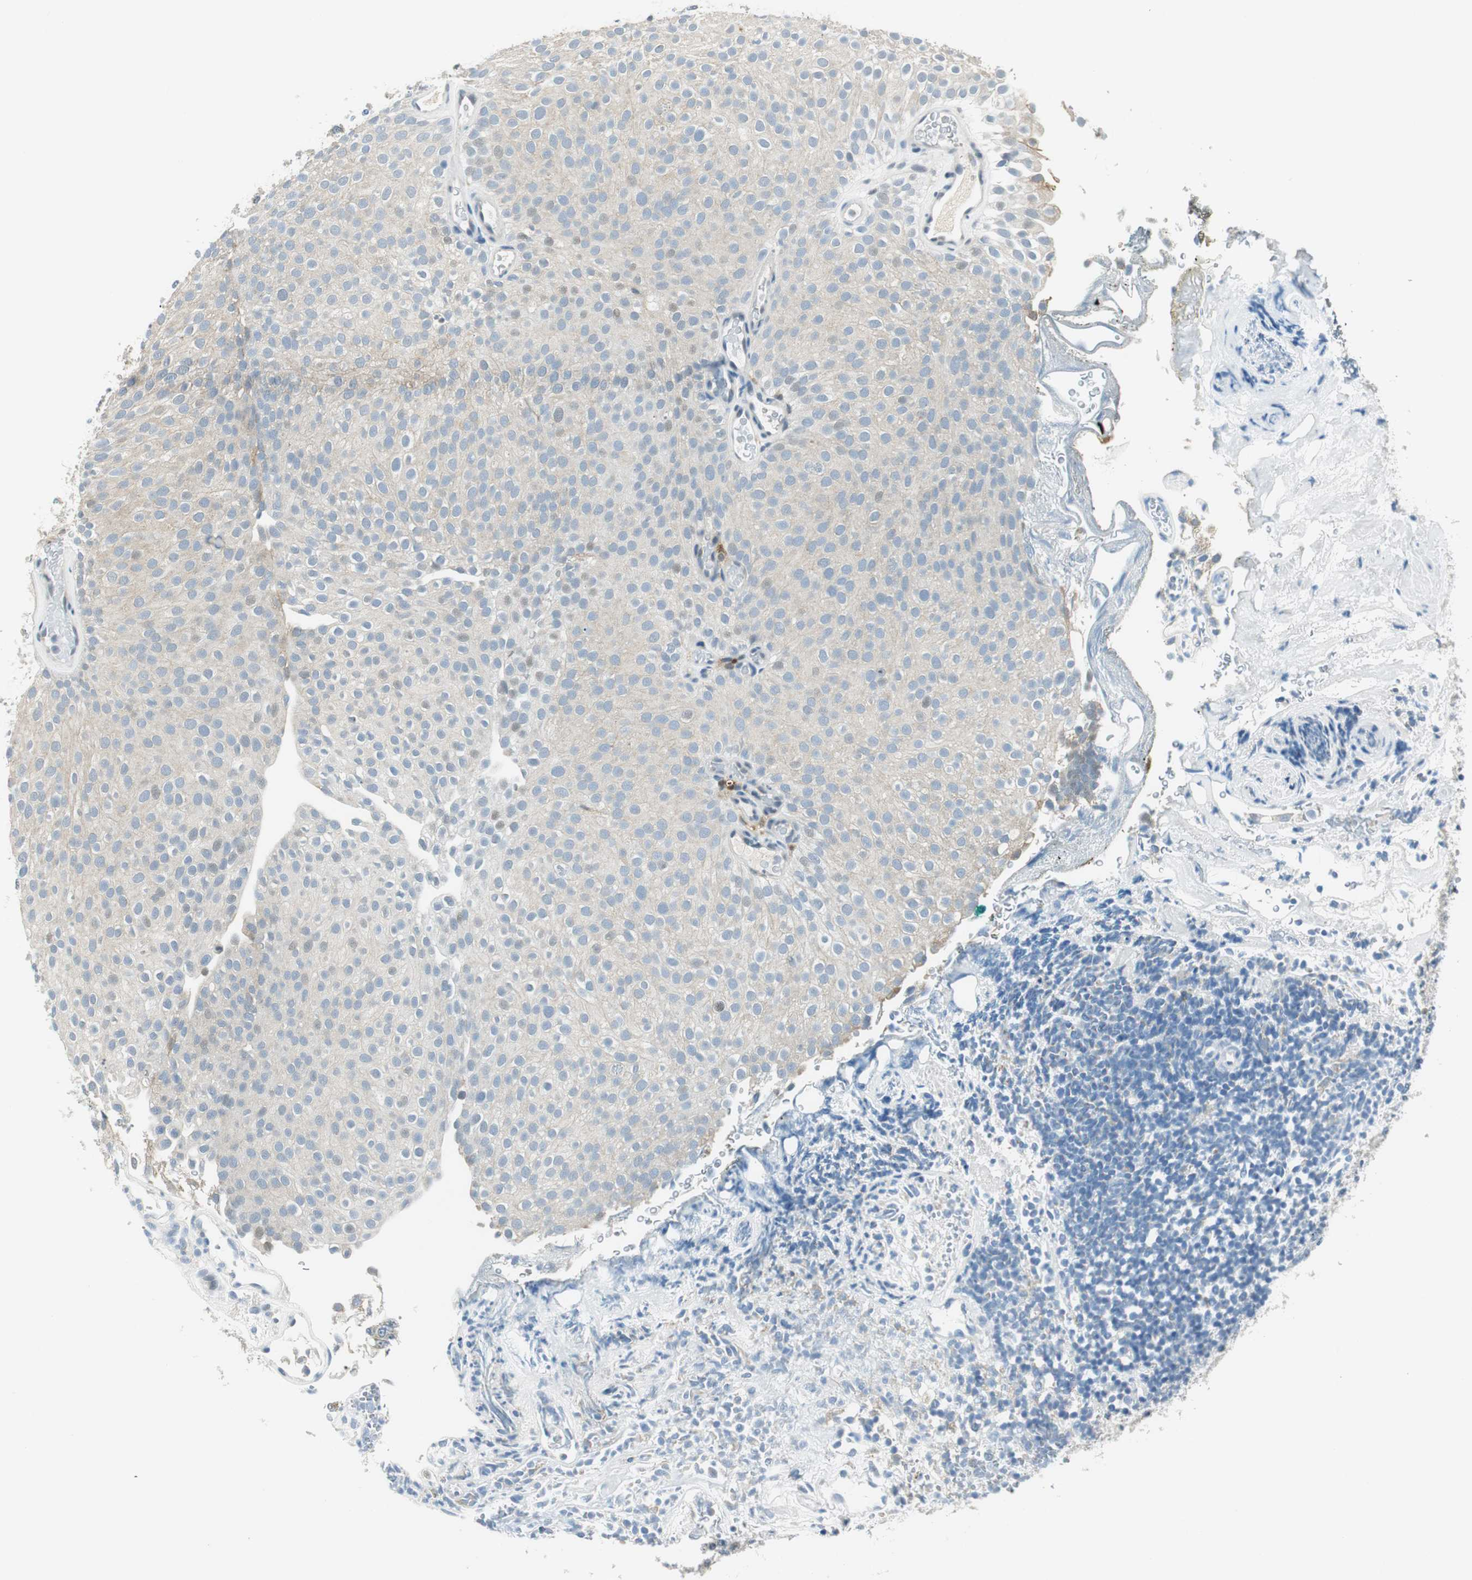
{"staining": {"intensity": "weak", "quantity": "25%-75%", "location": "cytoplasmic/membranous"}, "tissue": "urothelial cancer", "cell_type": "Tumor cells", "image_type": "cancer", "snomed": [{"axis": "morphology", "description": "Urothelial carcinoma, Low grade"}, {"axis": "topography", "description": "Urinary bladder"}], "caption": "Immunohistochemistry histopathology image of human urothelial cancer stained for a protein (brown), which displays low levels of weak cytoplasmic/membranous expression in about 25%-75% of tumor cells.", "gene": "ME1", "patient": {"sex": "male", "age": 78}}